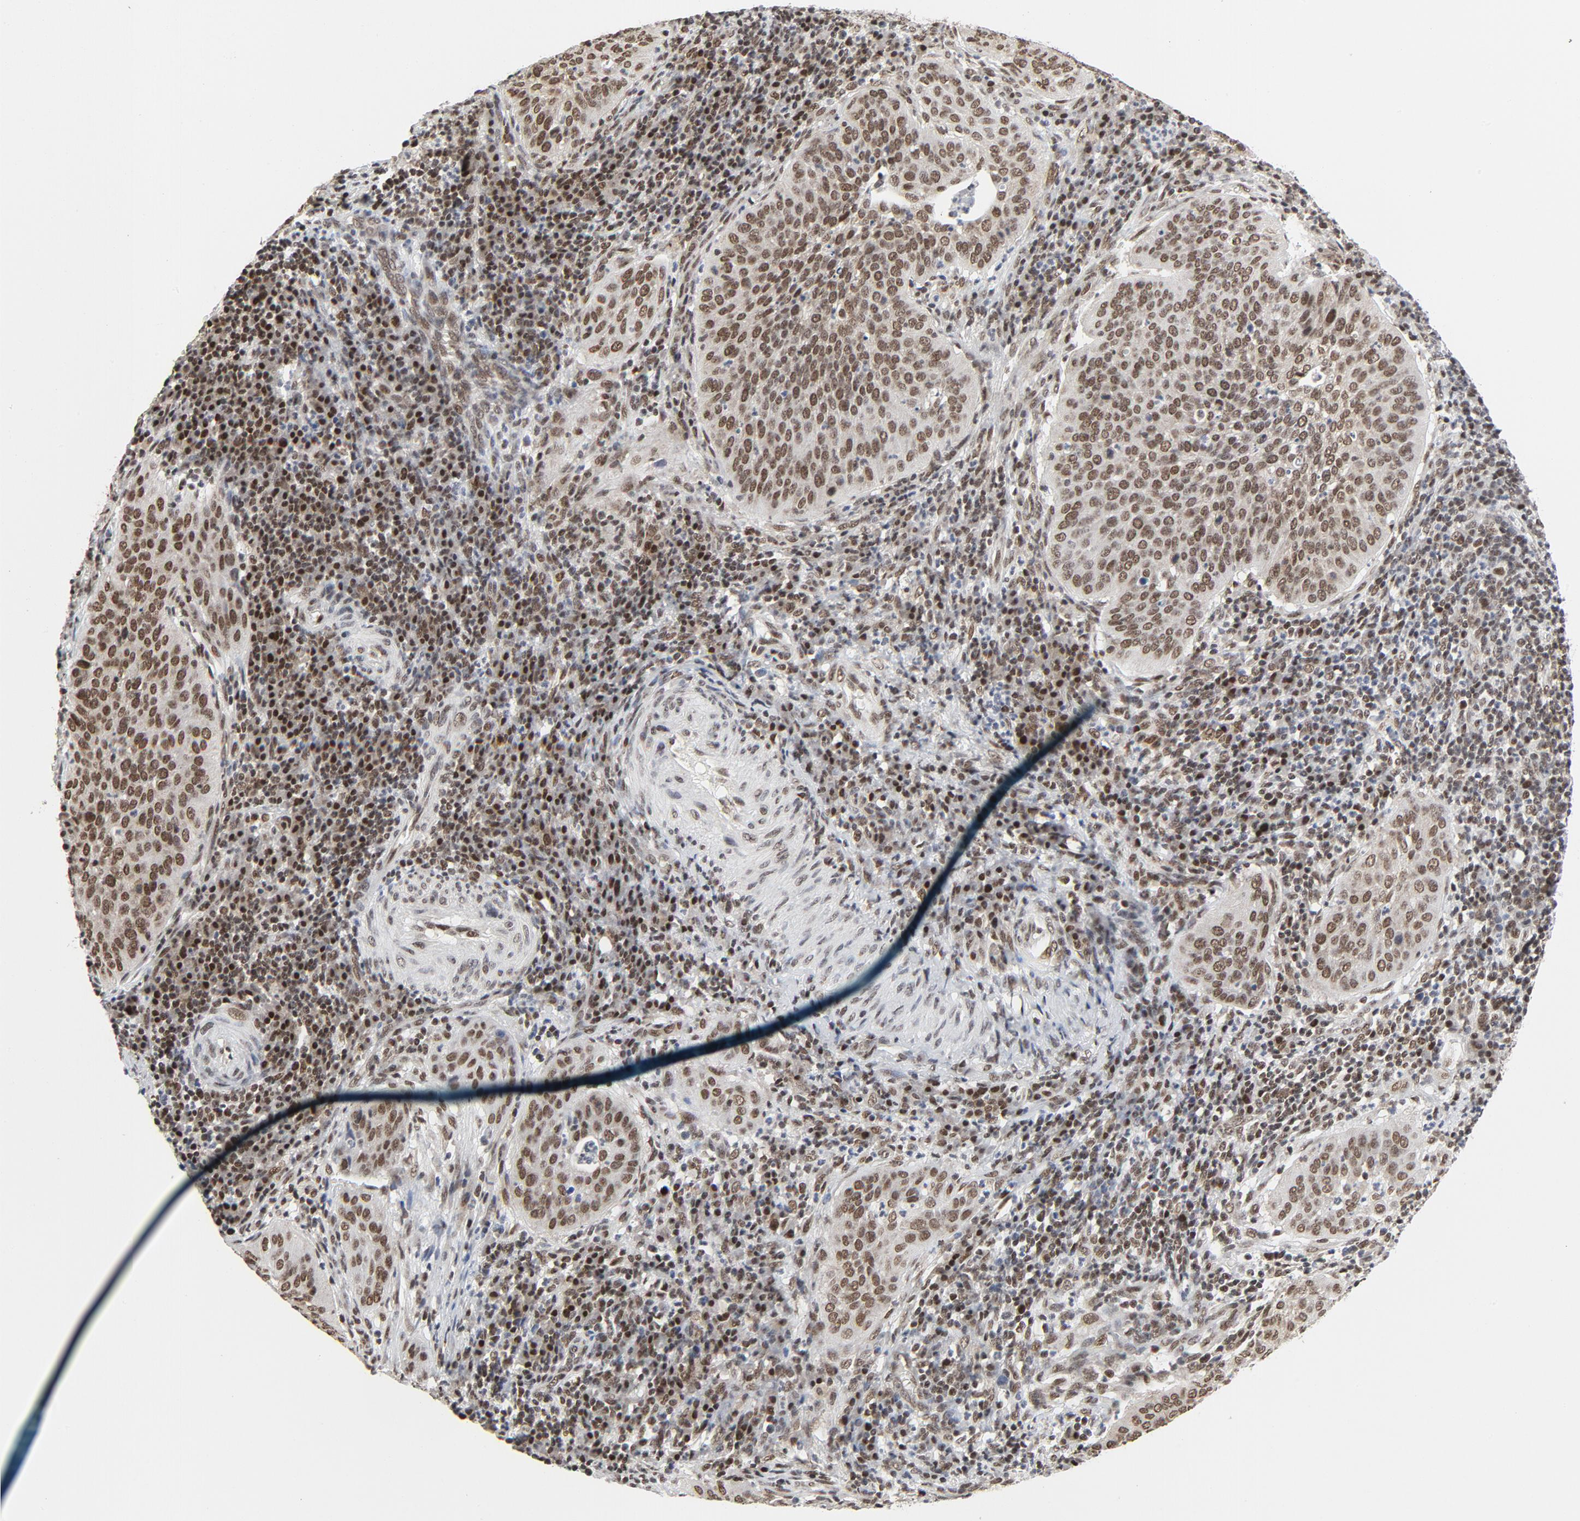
{"staining": {"intensity": "strong", "quantity": ">75%", "location": "nuclear"}, "tissue": "cervical cancer", "cell_type": "Tumor cells", "image_type": "cancer", "snomed": [{"axis": "morphology", "description": "Squamous cell carcinoma, NOS"}, {"axis": "topography", "description": "Cervix"}], "caption": "Cervical cancer (squamous cell carcinoma) stained with IHC exhibits strong nuclear expression in about >75% of tumor cells. (Brightfield microscopy of DAB IHC at high magnification).", "gene": "ERCC1", "patient": {"sex": "female", "age": 39}}